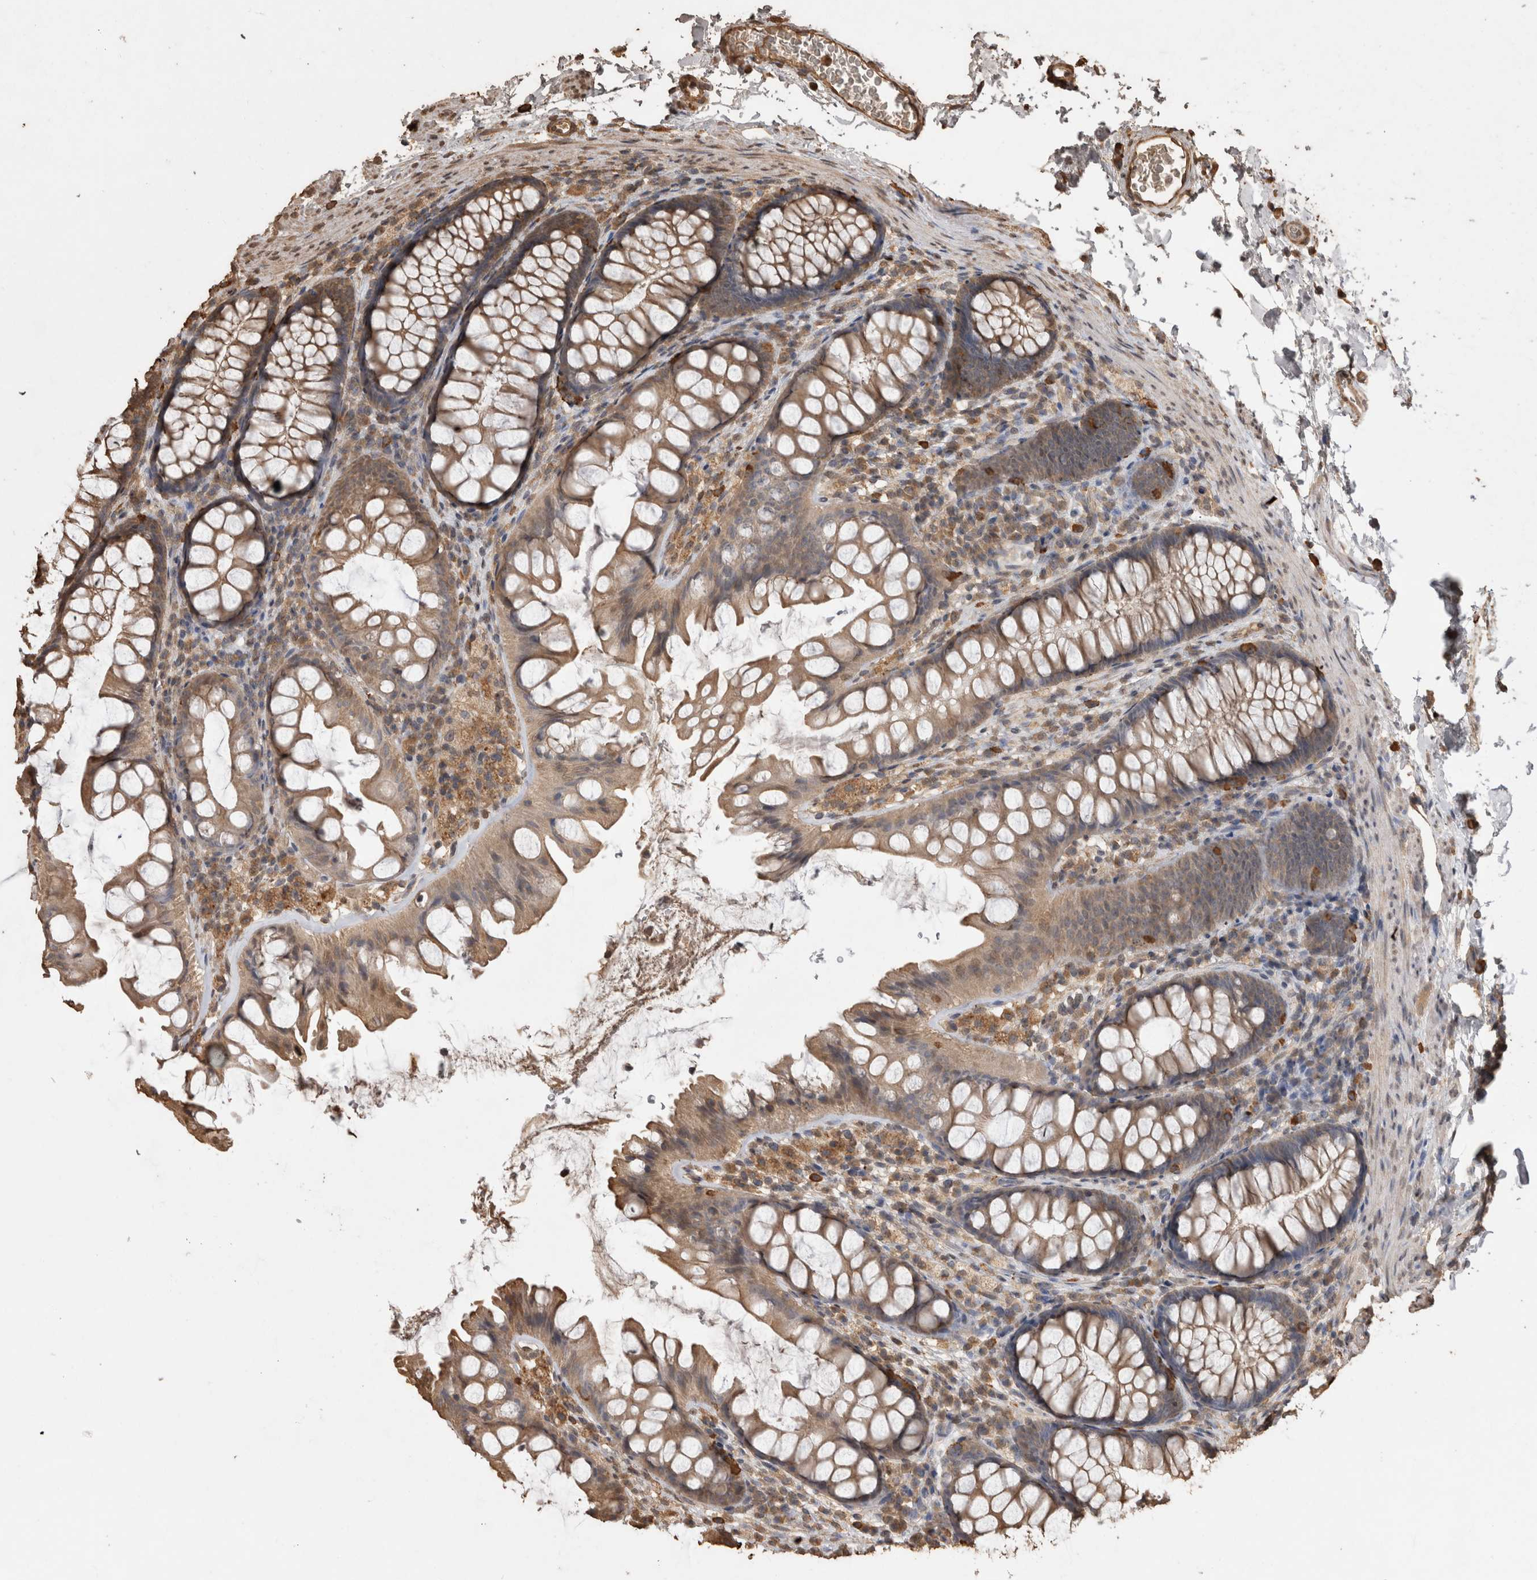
{"staining": {"intensity": "moderate", "quantity": ">75%", "location": "cytoplasmic/membranous"}, "tissue": "colon", "cell_type": "Endothelial cells", "image_type": "normal", "snomed": [{"axis": "morphology", "description": "Normal tissue, NOS"}, {"axis": "topography", "description": "Colon"}], "caption": "Benign colon was stained to show a protein in brown. There is medium levels of moderate cytoplasmic/membranous expression in approximately >75% of endothelial cells. (Stains: DAB in brown, nuclei in blue, Microscopy: brightfield microscopy at high magnification).", "gene": "SOCS5", "patient": {"sex": "female", "age": 62}}